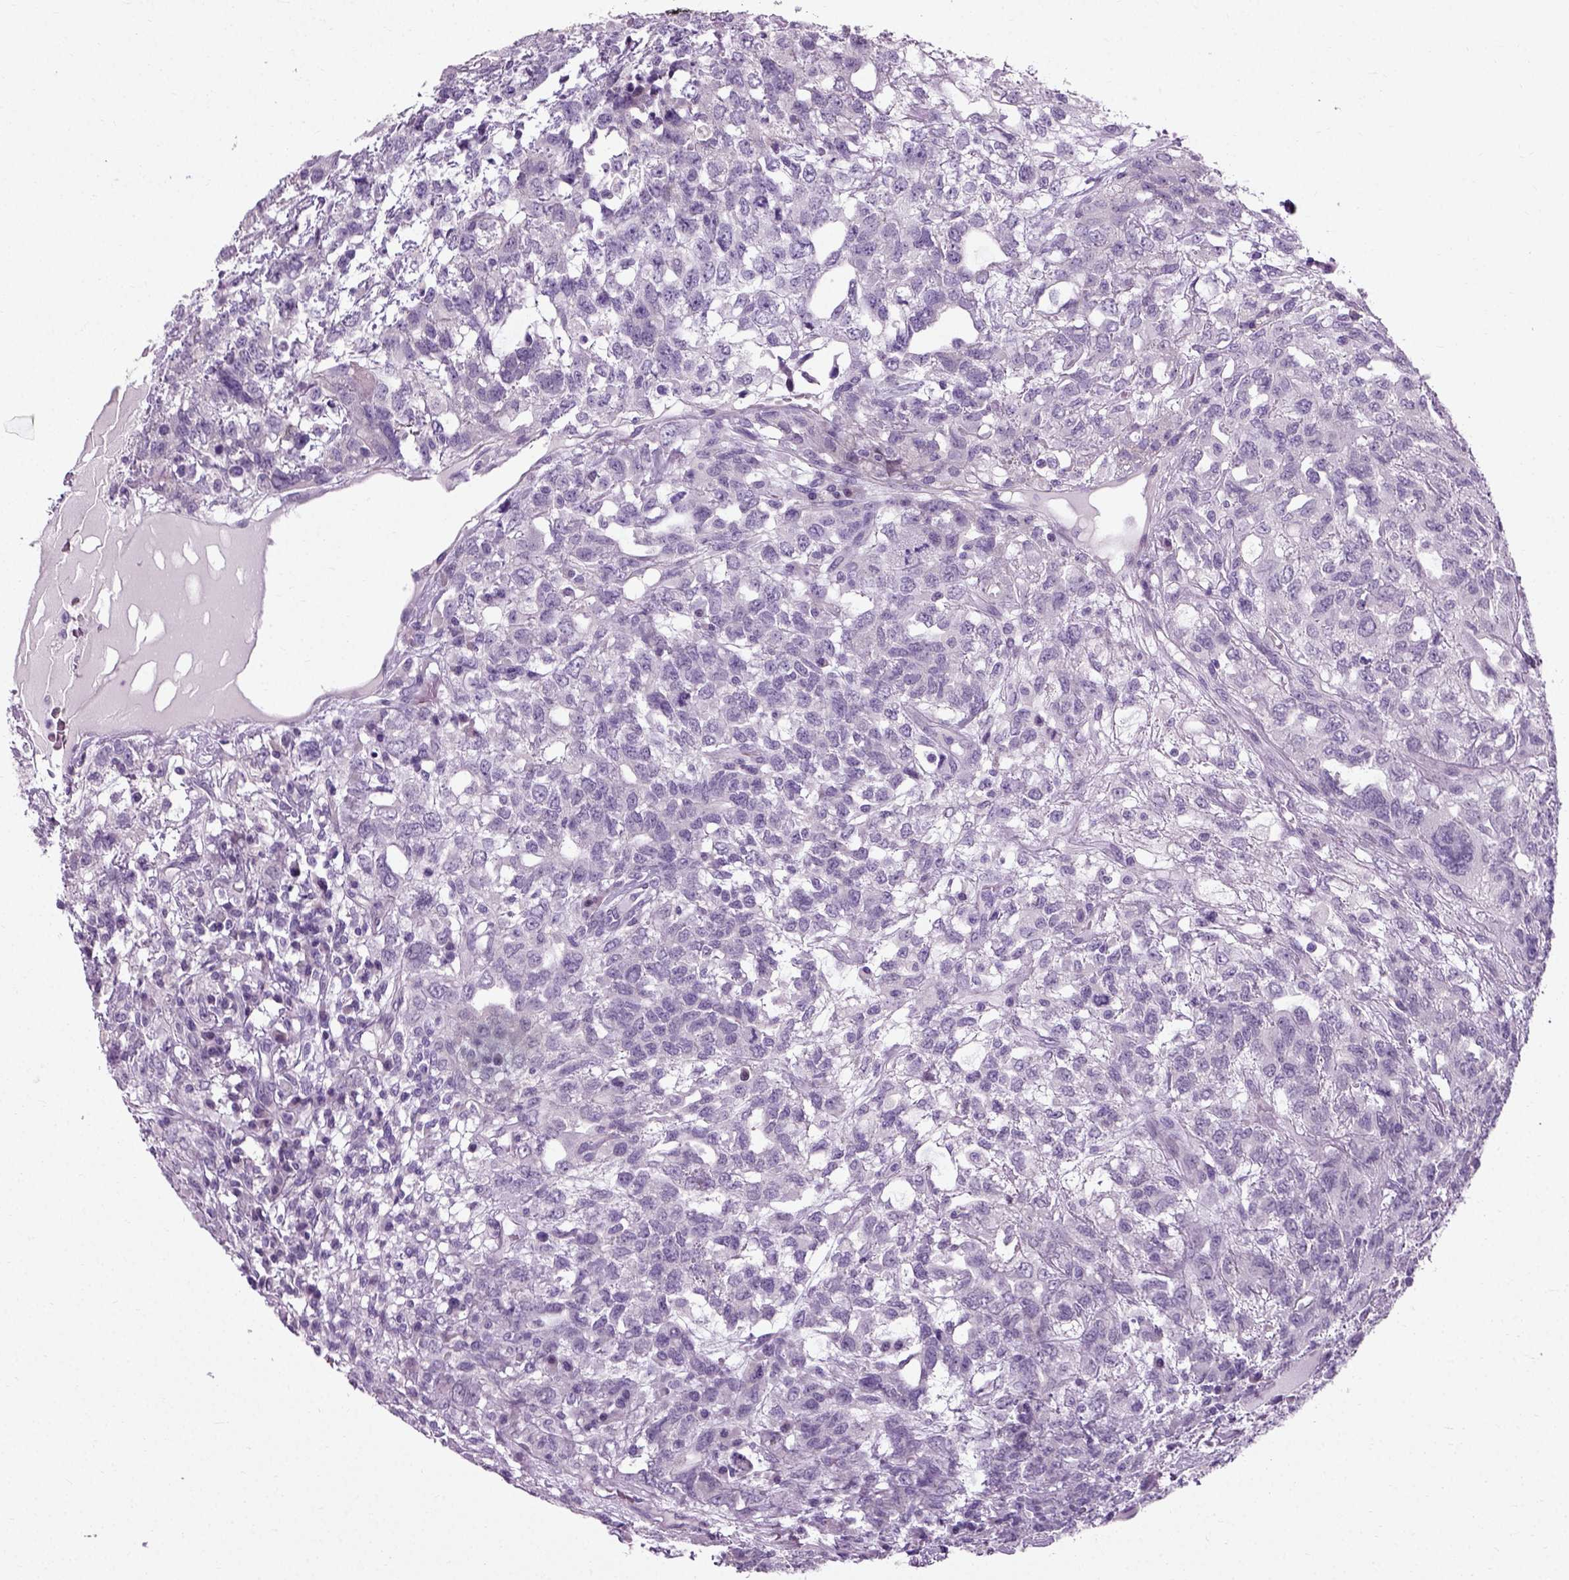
{"staining": {"intensity": "negative", "quantity": "none", "location": "none"}, "tissue": "testis cancer", "cell_type": "Tumor cells", "image_type": "cancer", "snomed": [{"axis": "morphology", "description": "Seminoma, NOS"}, {"axis": "topography", "description": "Testis"}], "caption": "This is a histopathology image of immunohistochemistry (IHC) staining of testis cancer (seminoma), which shows no expression in tumor cells. (Immunohistochemistry (ihc), brightfield microscopy, high magnification).", "gene": "SCG5", "patient": {"sex": "male", "age": 52}}